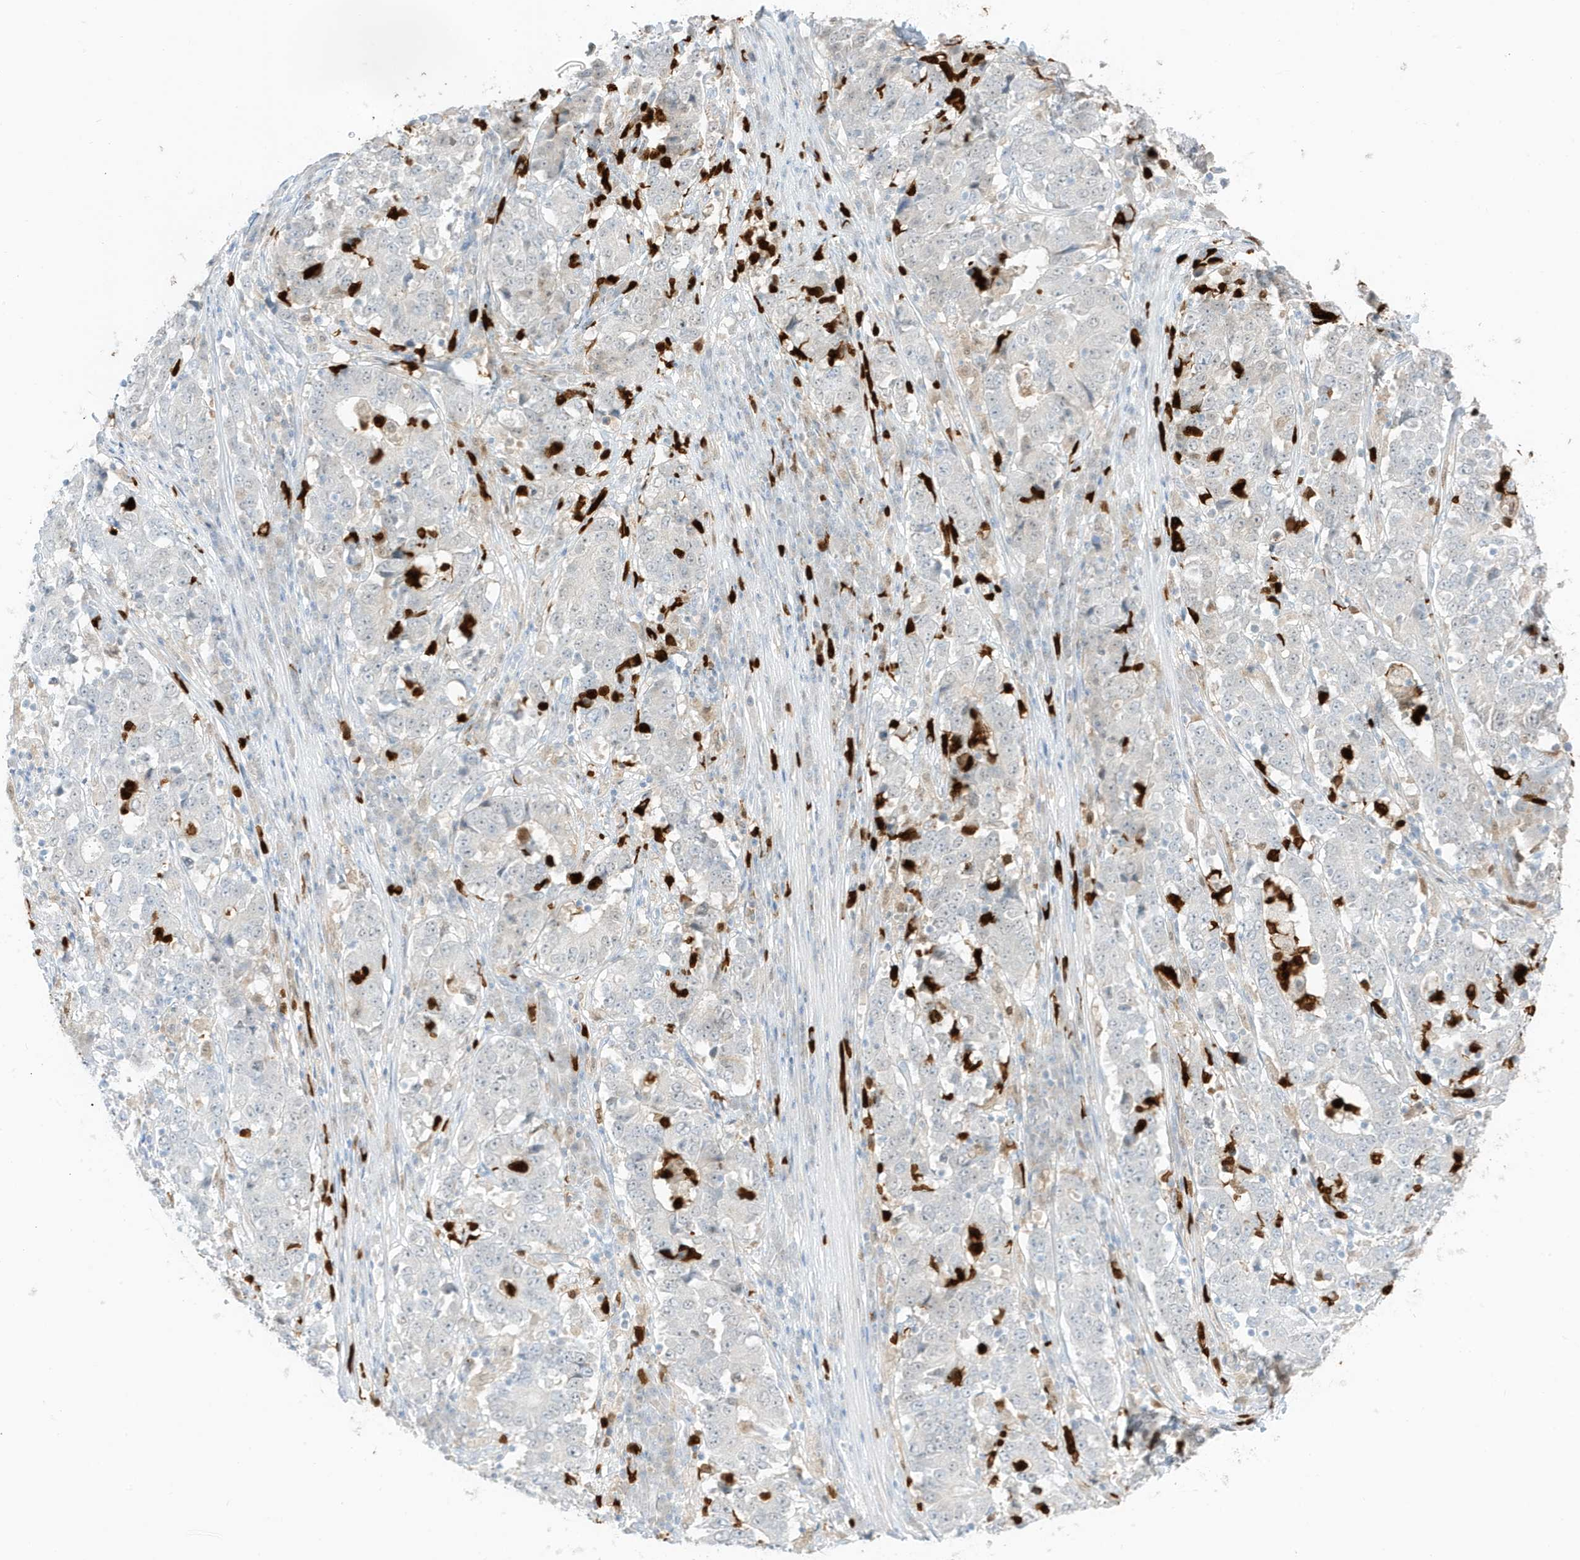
{"staining": {"intensity": "negative", "quantity": "none", "location": "none"}, "tissue": "stomach cancer", "cell_type": "Tumor cells", "image_type": "cancer", "snomed": [{"axis": "morphology", "description": "Adenocarcinoma, NOS"}, {"axis": "topography", "description": "Stomach"}], "caption": "This micrograph is of stomach cancer (adenocarcinoma) stained with immunohistochemistry (IHC) to label a protein in brown with the nuclei are counter-stained blue. There is no positivity in tumor cells.", "gene": "GCA", "patient": {"sex": "male", "age": 59}}